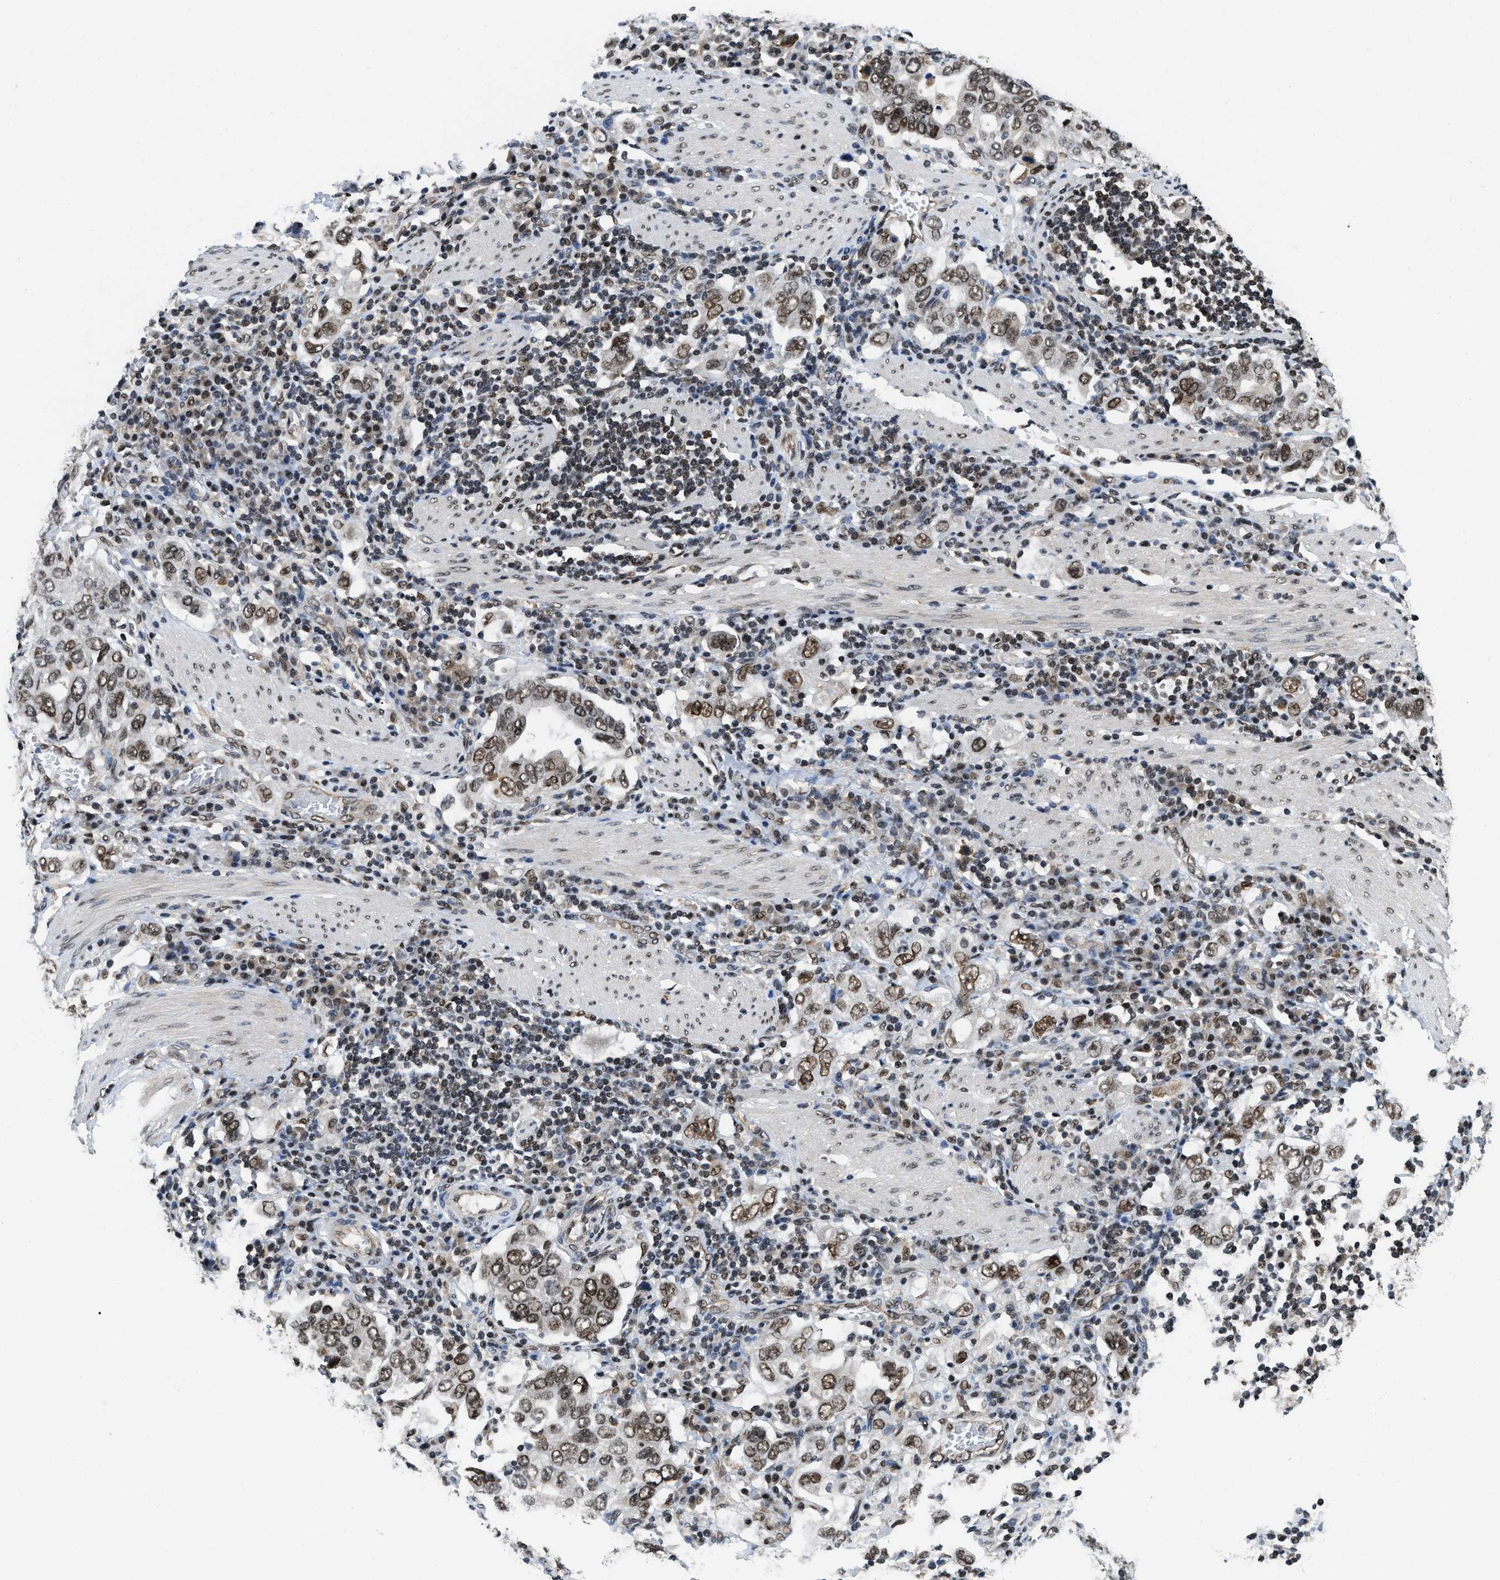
{"staining": {"intensity": "moderate", "quantity": ">75%", "location": "nuclear"}, "tissue": "stomach cancer", "cell_type": "Tumor cells", "image_type": "cancer", "snomed": [{"axis": "morphology", "description": "Adenocarcinoma, NOS"}, {"axis": "topography", "description": "Stomach, upper"}], "caption": "This is an image of immunohistochemistry staining of stomach adenocarcinoma, which shows moderate staining in the nuclear of tumor cells.", "gene": "SAFB", "patient": {"sex": "male", "age": 62}}